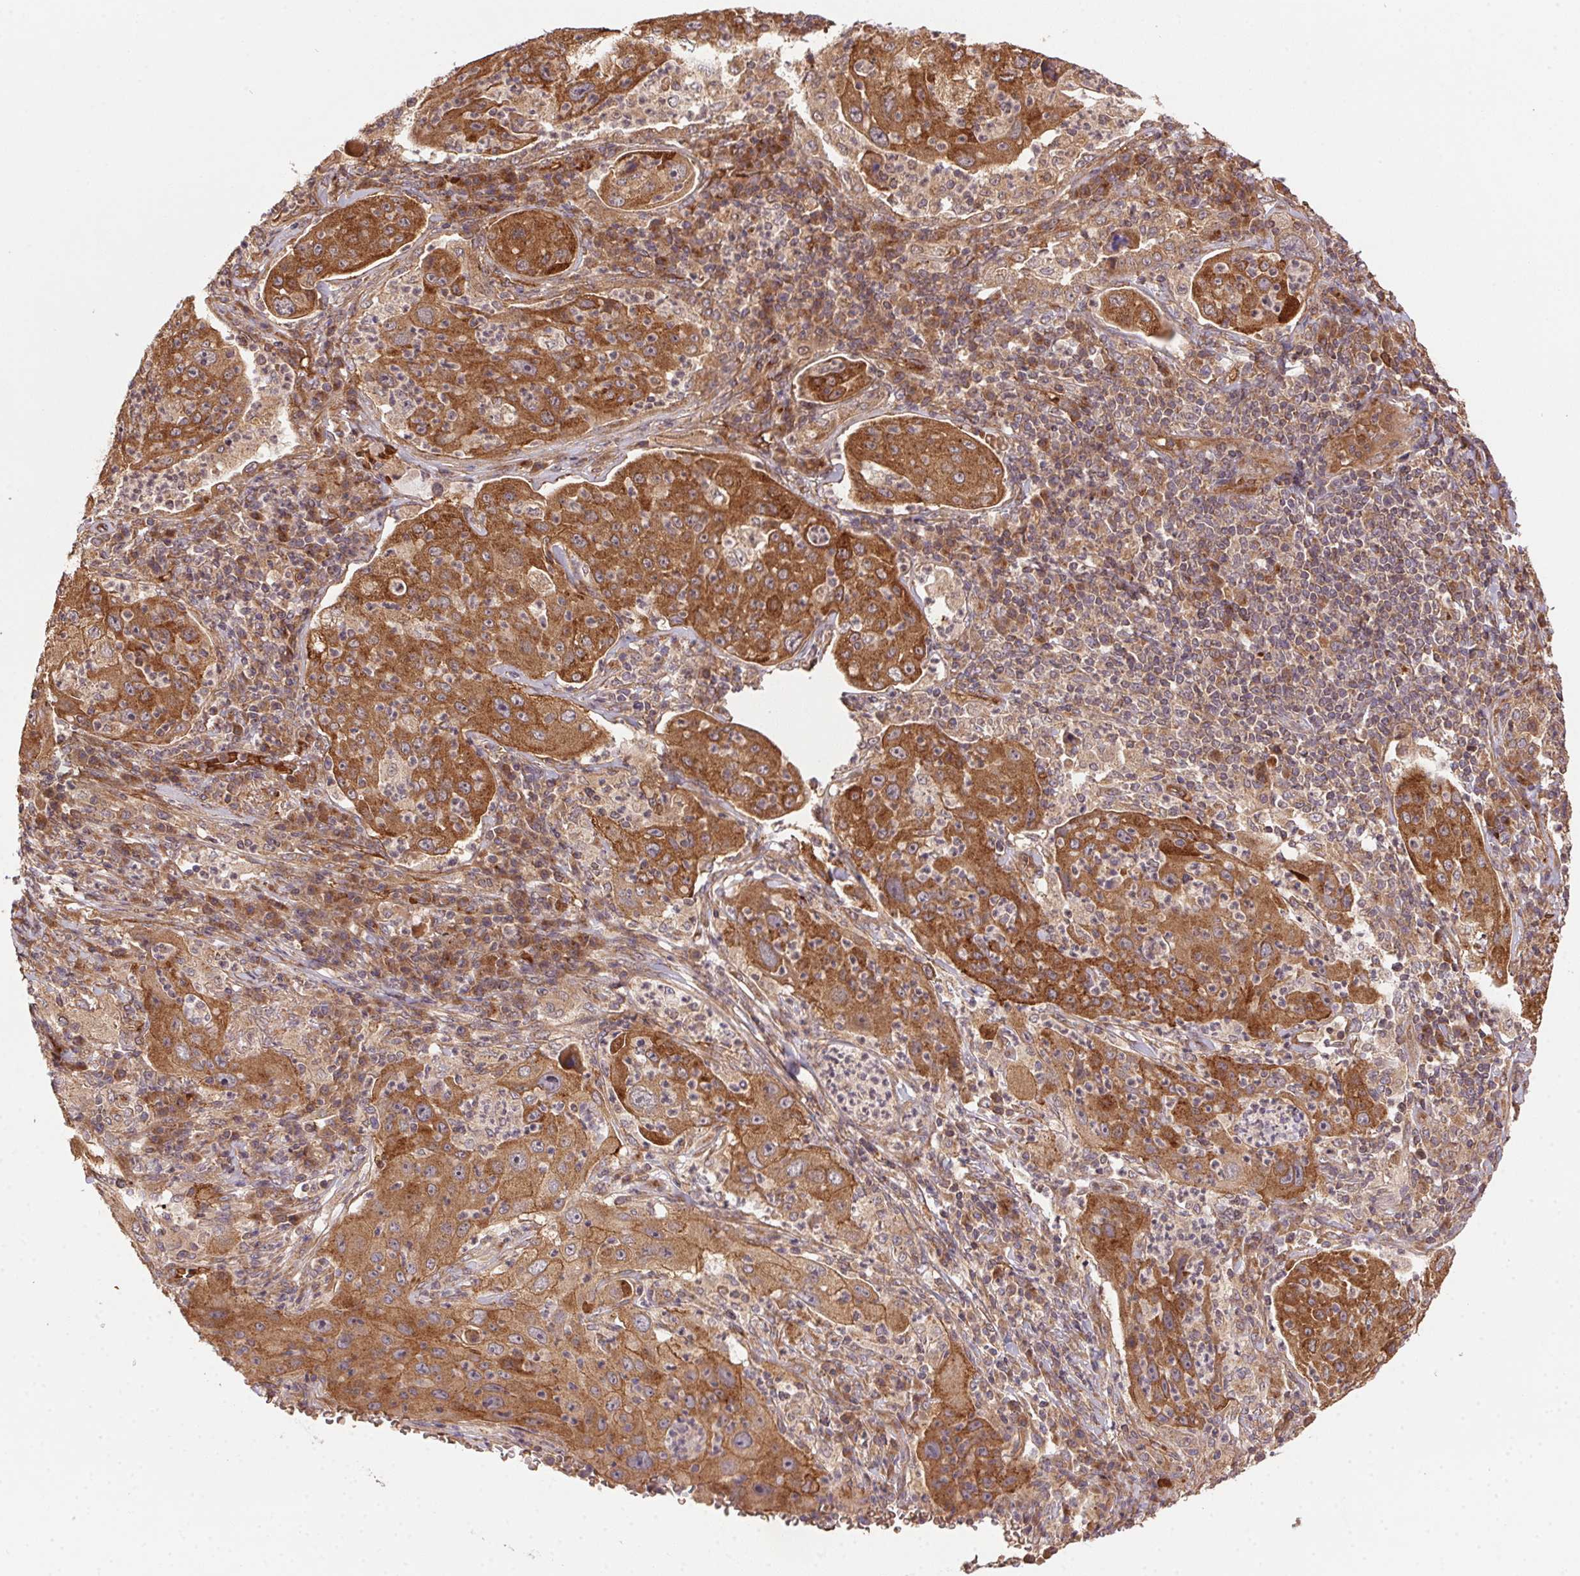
{"staining": {"intensity": "strong", "quantity": ">75%", "location": "cytoplasmic/membranous"}, "tissue": "lung cancer", "cell_type": "Tumor cells", "image_type": "cancer", "snomed": [{"axis": "morphology", "description": "Squamous cell carcinoma, NOS"}, {"axis": "topography", "description": "Lung"}], "caption": "There is high levels of strong cytoplasmic/membranous staining in tumor cells of squamous cell carcinoma (lung), as demonstrated by immunohistochemical staining (brown color).", "gene": "USE1", "patient": {"sex": "female", "age": 59}}